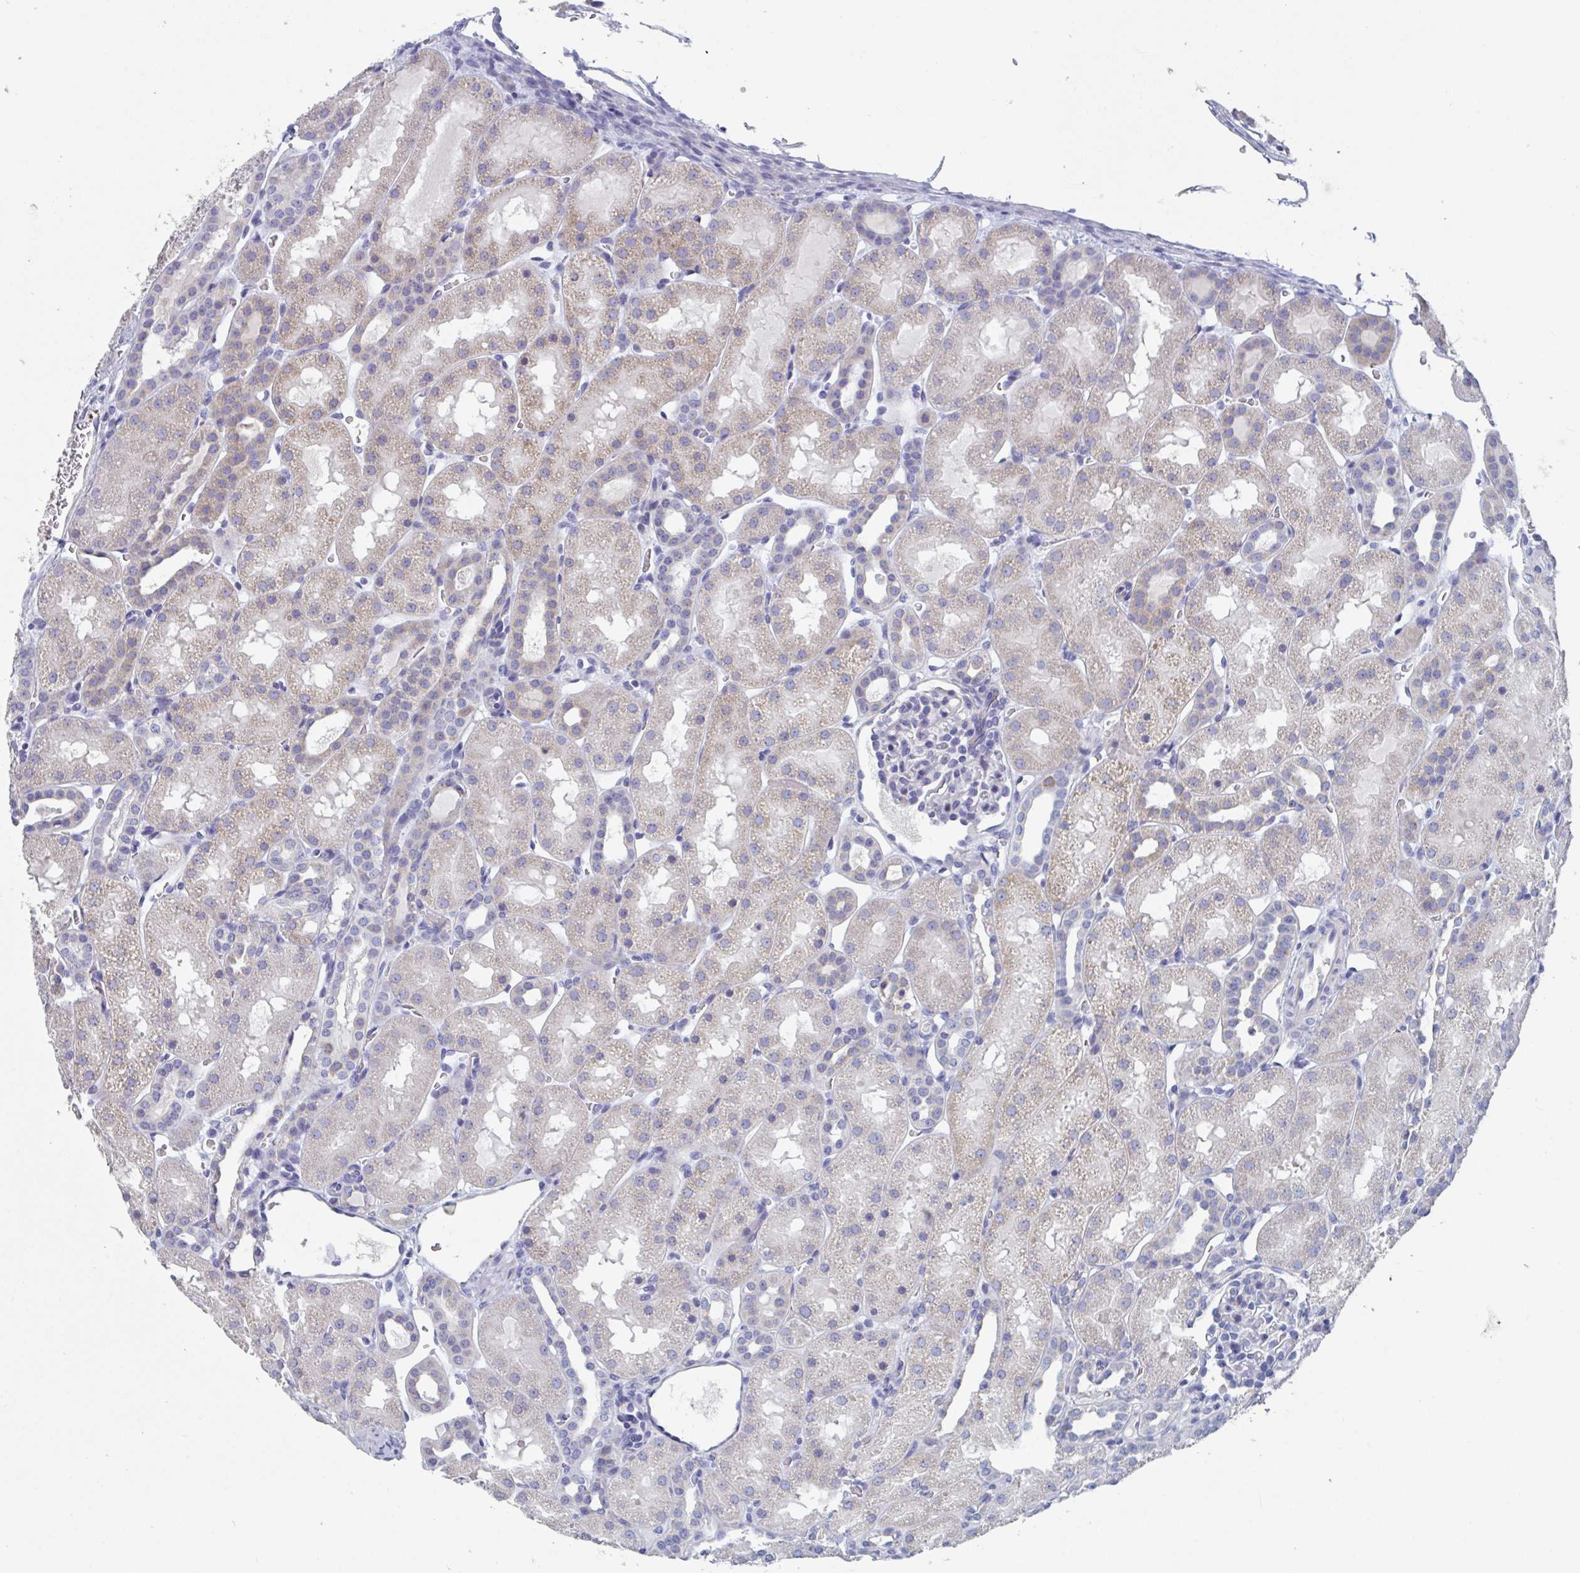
{"staining": {"intensity": "negative", "quantity": "none", "location": "none"}, "tissue": "kidney", "cell_type": "Cells in glomeruli", "image_type": "normal", "snomed": [{"axis": "morphology", "description": "Normal tissue, NOS"}, {"axis": "topography", "description": "Kidney"}], "caption": "Photomicrograph shows no protein positivity in cells in glomeruli of unremarkable kidney.", "gene": "ABHD16A", "patient": {"sex": "male", "age": 2}}